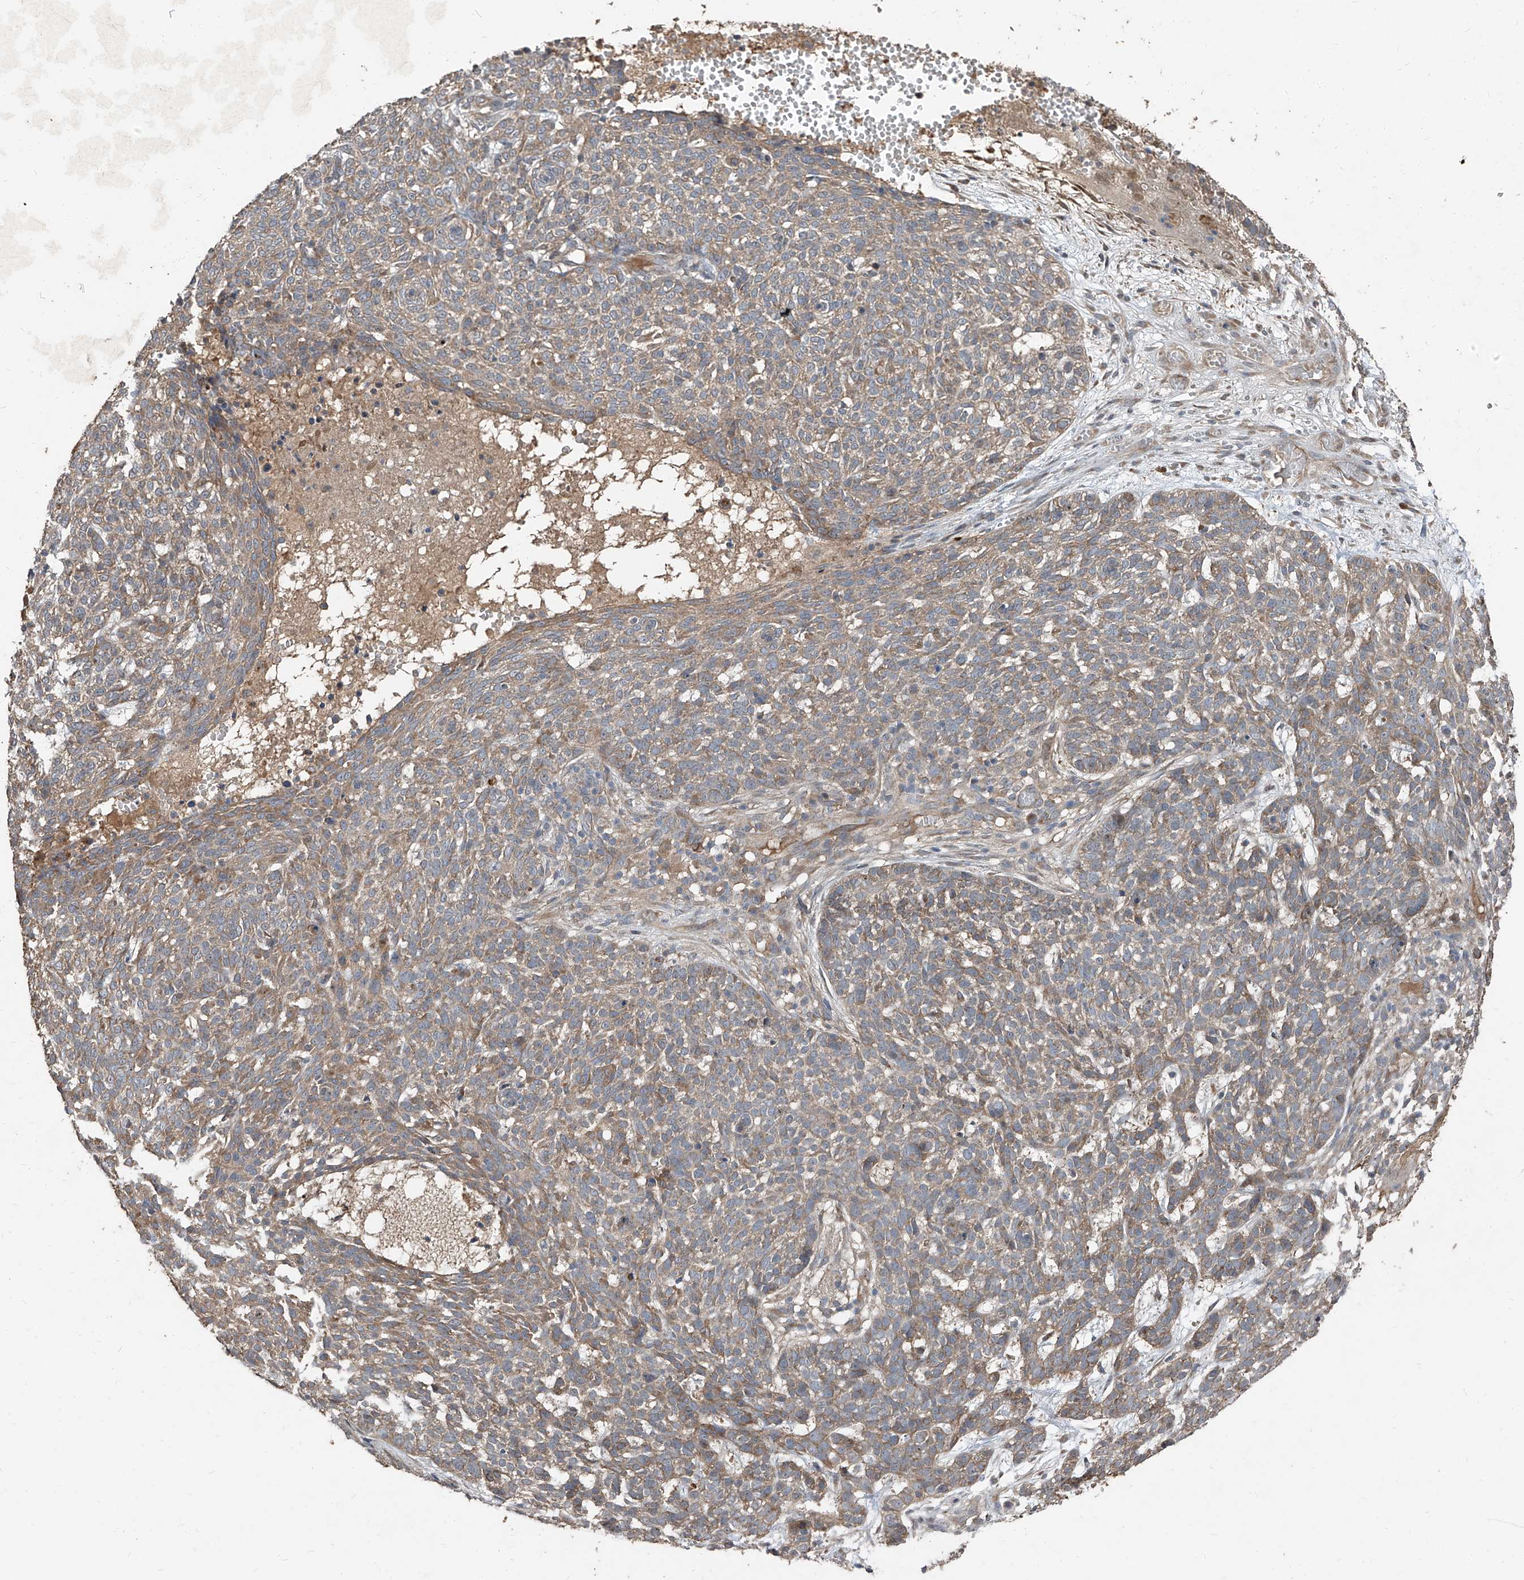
{"staining": {"intensity": "moderate", "quantity": ">75%", "location": "cytoplasmic/membranous"}, "tissue": "skin cancer", "cell_type": "Tumor cells", "image_type": "cancer", "snomed": [{"axis": "morphology", "description": "Basal cell carcinoma"}, {"axis": "topography", "description": "Skin"}], "caption": "Basal cell carcinoma (skin) stained for a protein (brown) reveals moderate cytoplasmic/membranous positive expression in approximately >75% of tumor cells.", "gene": "CCN1", "patient": {"sex": "male", "age": 85}}